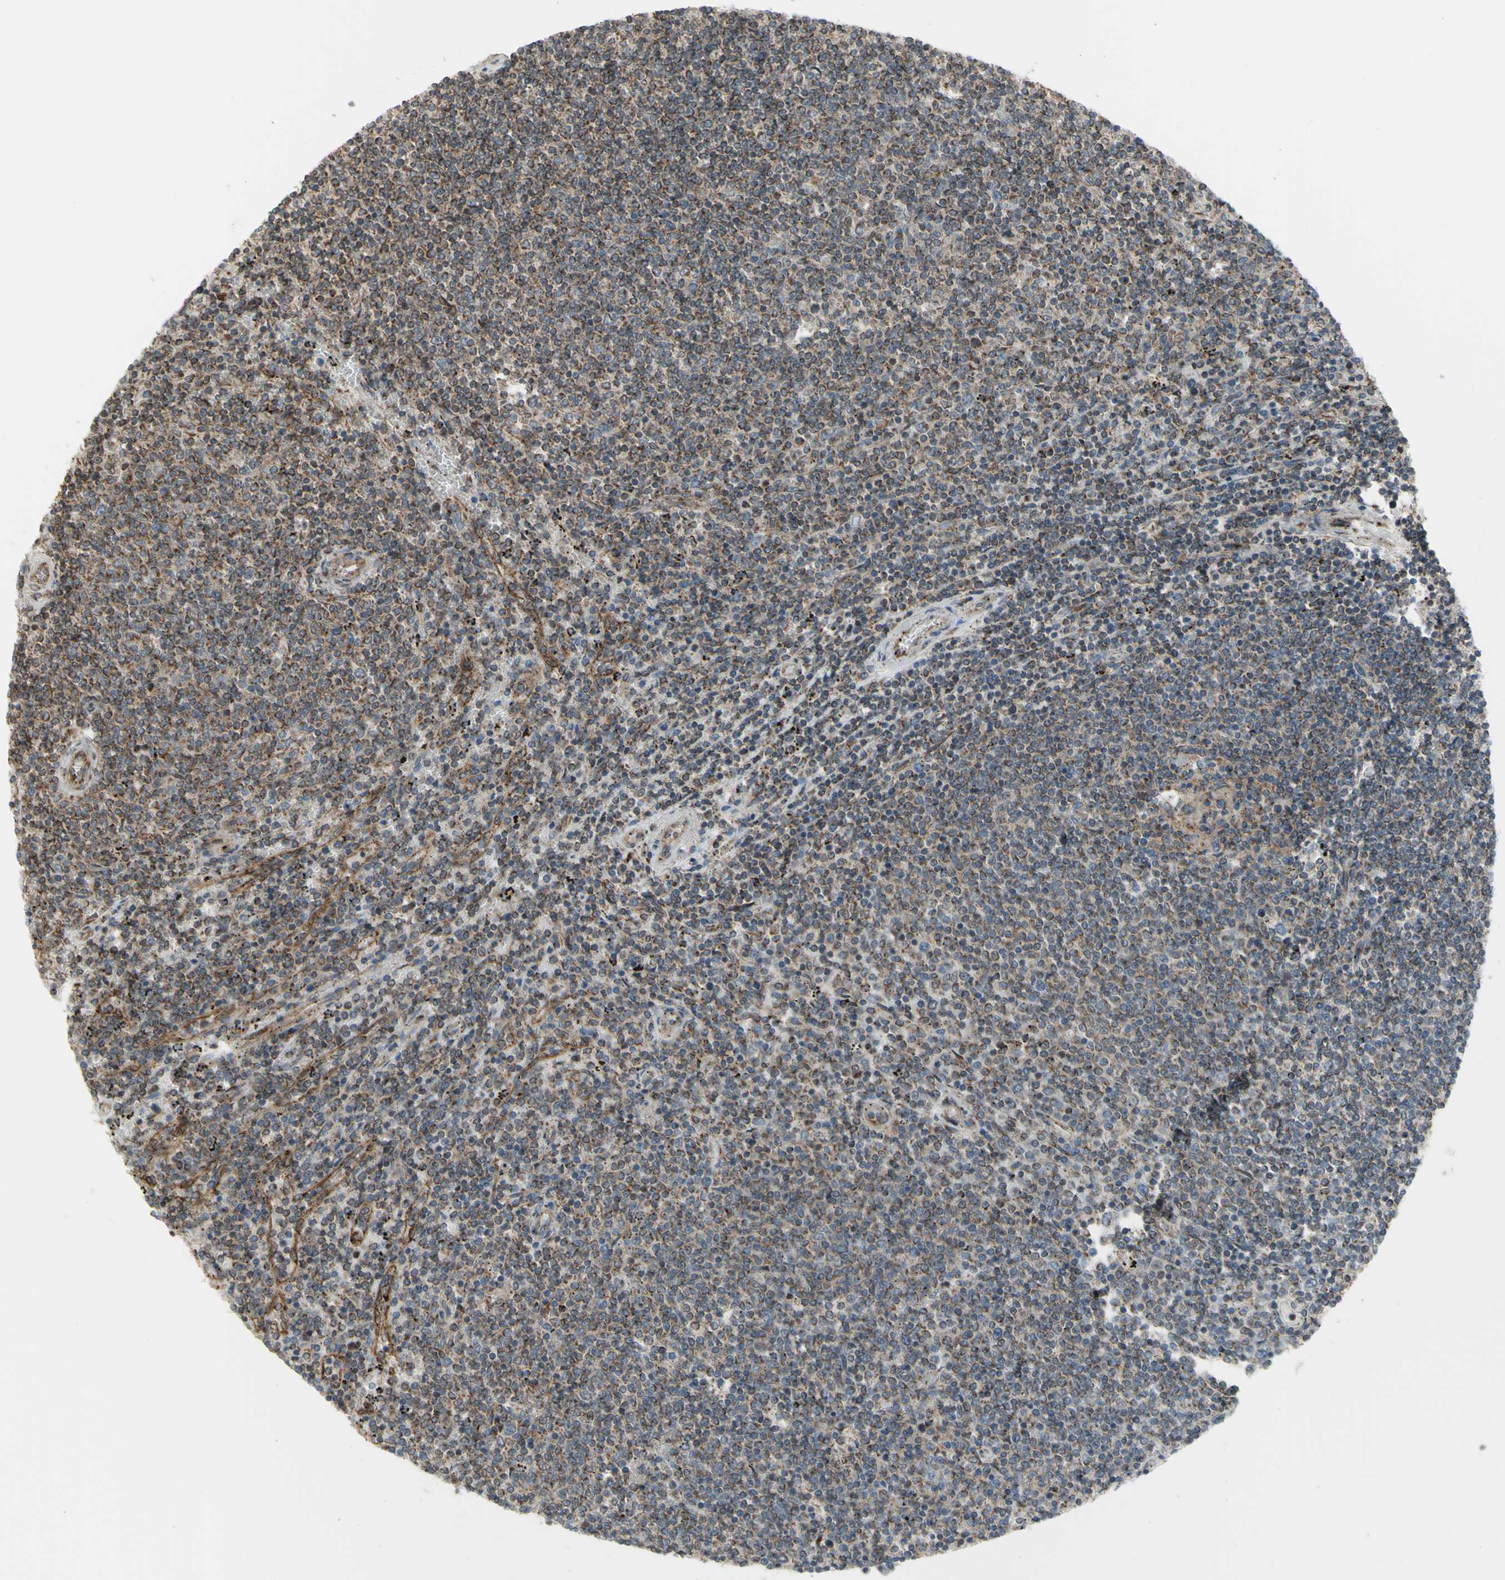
{"staining": {"intensity": "moderate", "quantity": "25%-75%", "location": "cytoplasmic/membranous"}, "tissue": "lymphoma", "cell_type": "Tumor cells", "image_type": "cancer", "snomed": [{"axis": "morphology", "description": "Malignant lymphoma, non-Hodgkin's type, Low grade"}, {"axis": "topography", "description": "Spleen"}], "caption": "This is an image of IHC staining of lymphoma, which shows moderate staining in the cytoplasmic/membranous of tumor cells.", "gene": "SLC39A9", "patient": {"sex": "female", "age": 50}}